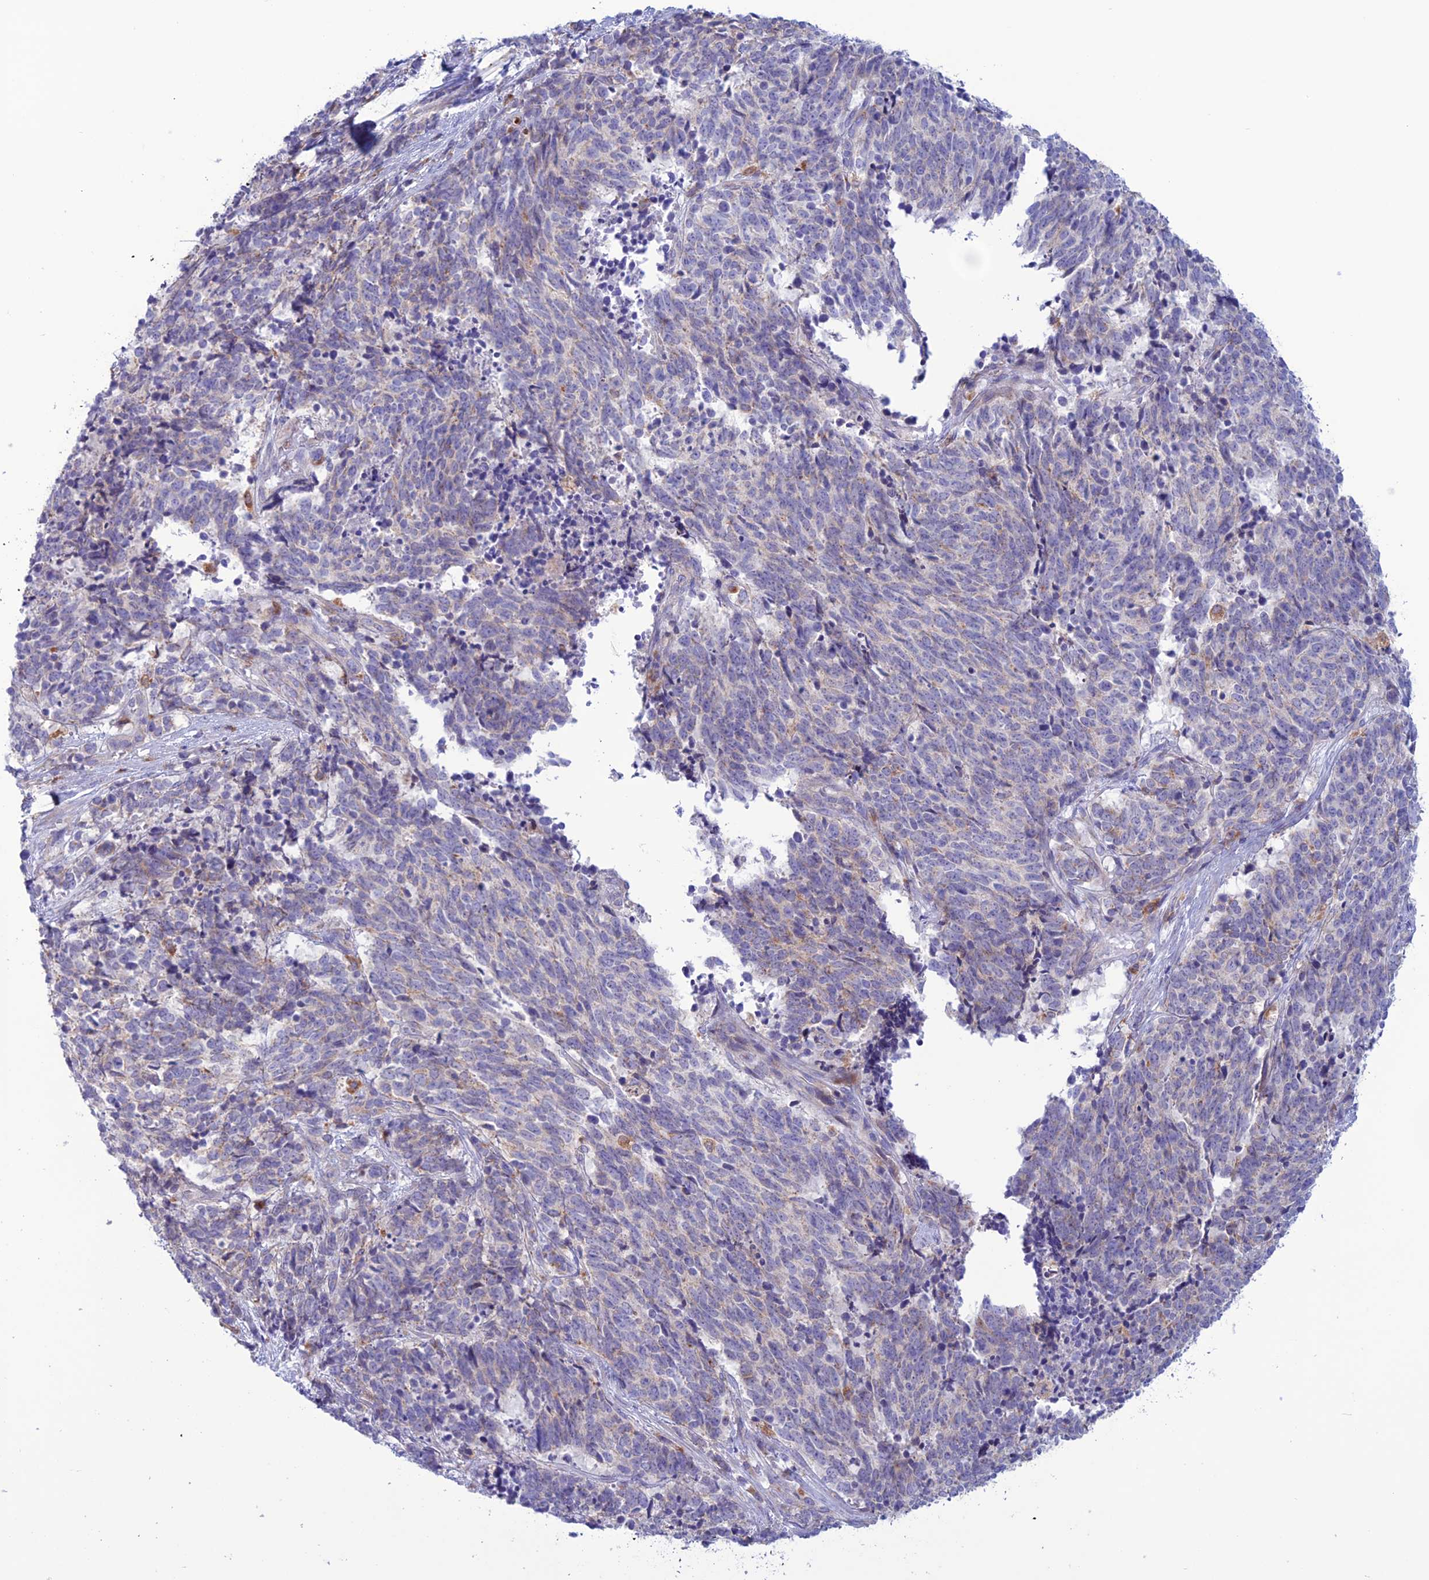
{"staining": {"intensity": "negative", "quantity": "none", "location": "none"}, "tissue": "cervical cancer", "cell_type": "Tumor cells", "image_type": "cancer", "snomed": [{"axis": "morphology", "description": "Squamous cell carcinoma, NOS"}, {"axis": "topography", "description": "Cervix"}], "caption": "Immunohistochemical staining of cervical squamous cell carcinoma shows no significant expression in tumor cells. Nuclei are stained in blue.", "gene": "CLCN7", "patient": {"sex": "female", "age": 29}}